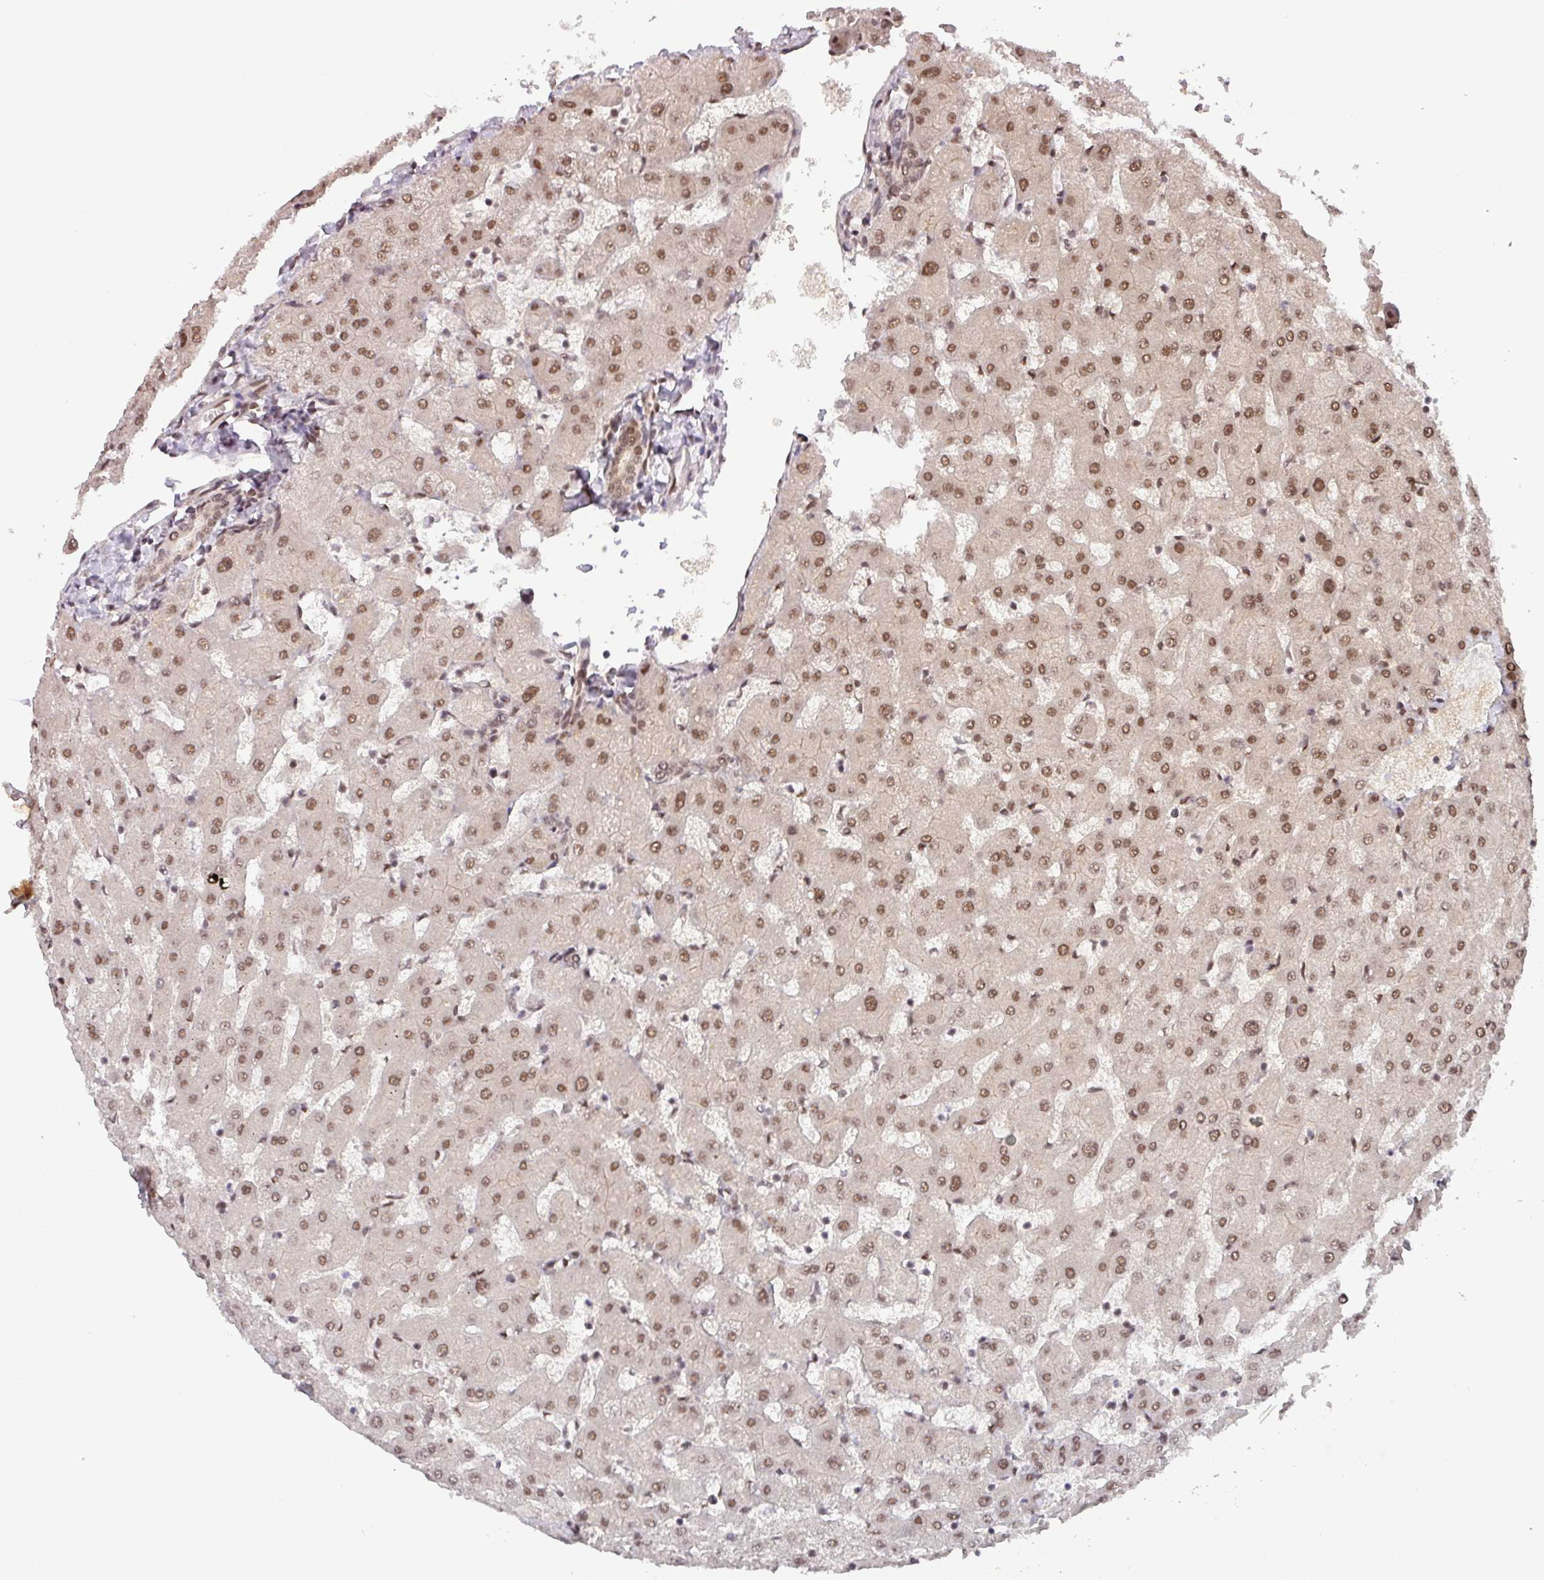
{"staining": {"intensity": "moderate", "quantity": ">75%", "location": "nuclear"}, "tissue": "liver", "cell_type": "Cholangiocytes", "image_type": "normal", "snomed": [{"axis": "morphology", "description": "Normal tissue, NOS"}, {"axis": "topography", "description": "Liver"}], "caption": "Protein expression by IHC exhibits moderate nuclear expression in about >75% of cholangiocytes in benign liver.", "gene": "SRSF2", "patient": {"sex": "female", "age": 63}}